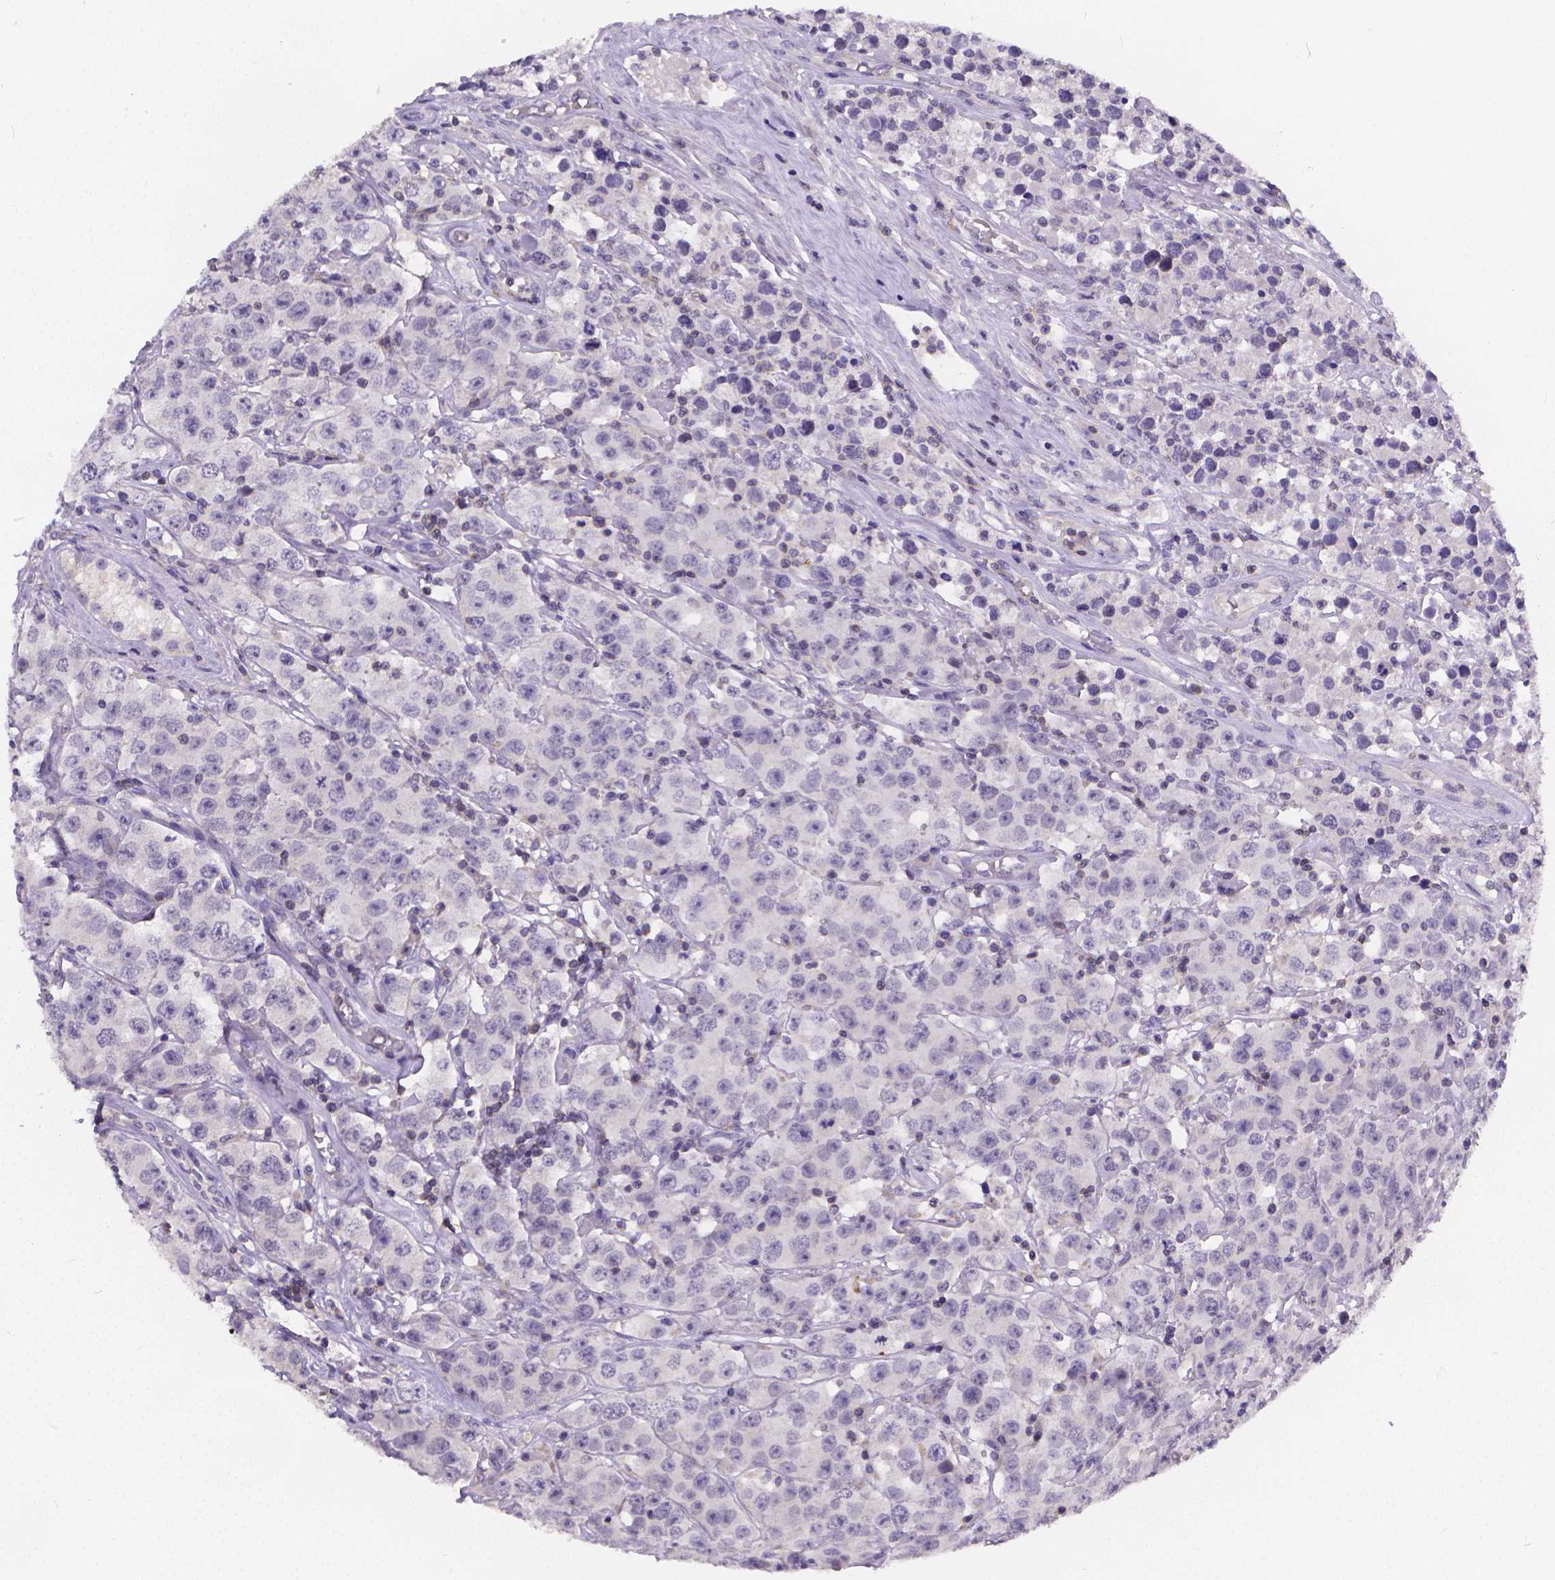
{"staining": {"intensity": "negative", "quantity": "none", "location": "none"}, "tissue": "testis cancer", "cell_type": "Tumor cells", "image_type": "cancer", "snomed": [{"axis": "morphology", "description": "Seminoma, NOS"}, {"axis": "topography", "description": "Testis"}], "caption": "Photomicrograph shows no protein positivity in tumor cells of seminoma (testis) tissue.", "gene": "GLRB", "patient": {"sex": "male", "age": 52}}